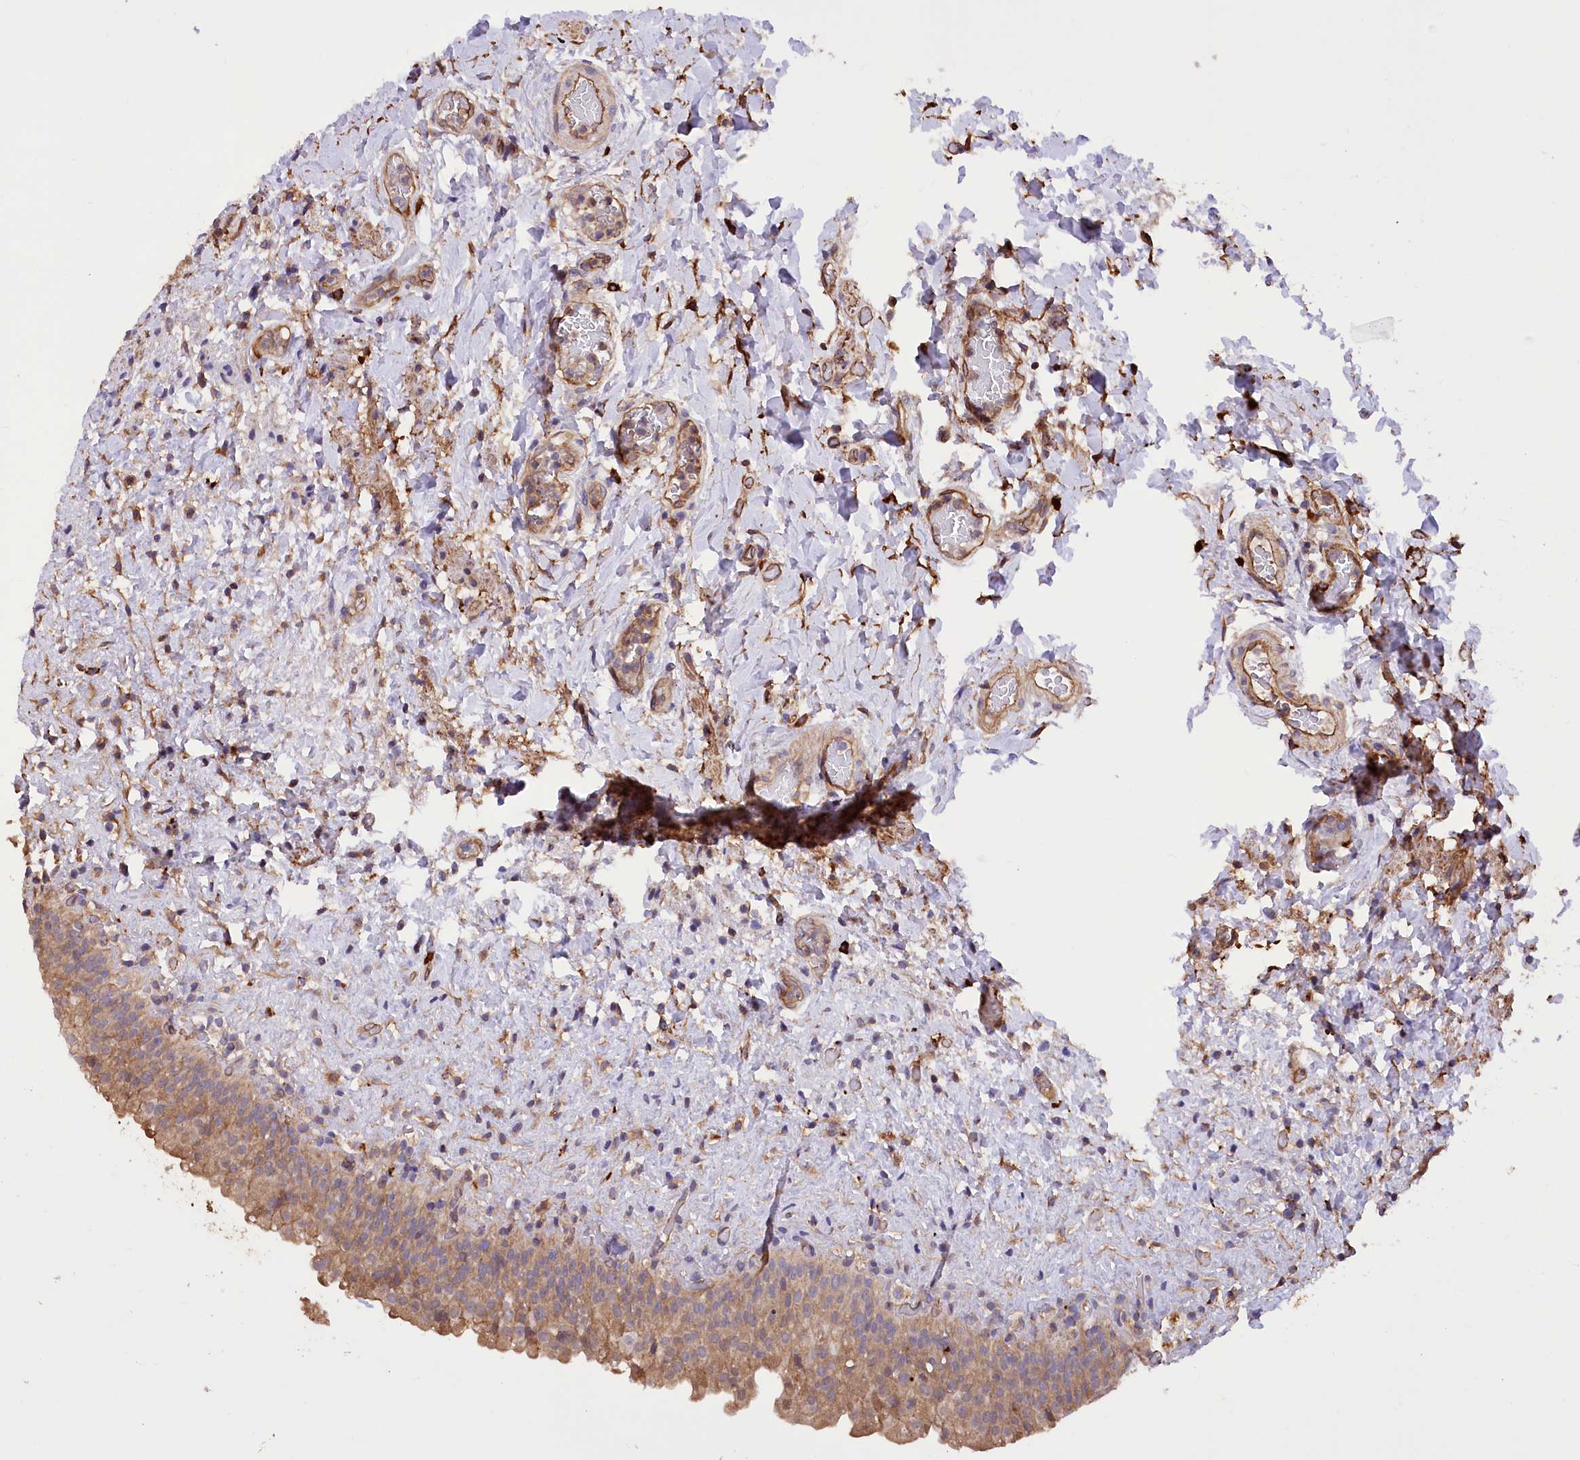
{"staining": {"intensity": "moderate", "quantity": "<25%", "location": "cytoplasmic/membranous"}, "tissue": "urinary bladder", "cell_type": "Urothelial cells", "image_type": "normal", "snomed": [{"axis": "morphology", "description": "Normal tissue, NOS"}, {"axis": "topography", "description": "Urinary bladder"}], "caption": "Brown immunohistochemical staining in benign urinary bladder demonstrates moderate cytoplasmic/membranous staining in about <25% of urothelial cells.", "gene": "DPP3", "patient": {"sex": "female", "age": 27}}